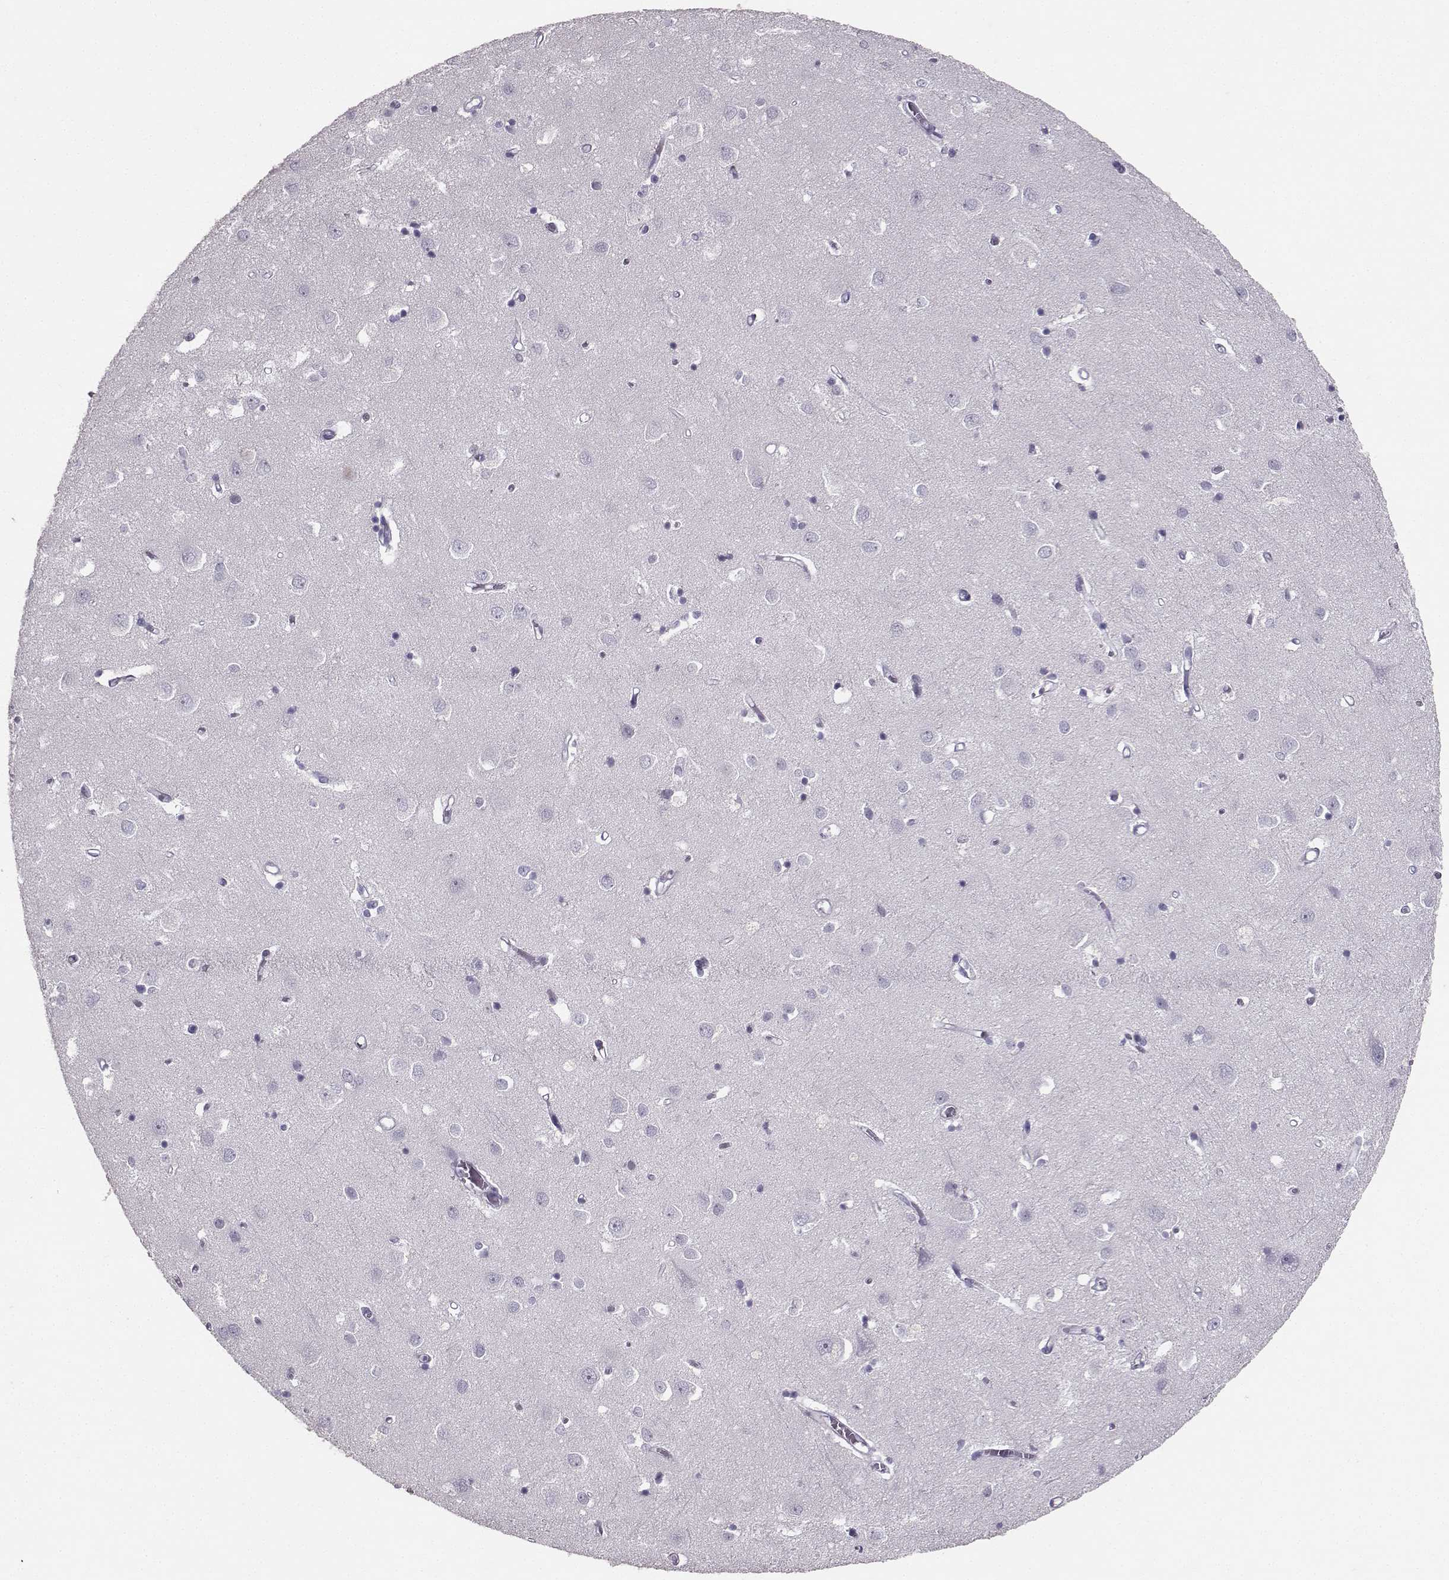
{"staining": {"intensity": "negative", "quantity": "none", "location": "none"}, "tissue": "cerebral cortex", "cell_type": "Endothelial cells", "image_type": "normal", "snomed": [{"axis": "morphology", "description": "Normal tissue, NOS"}, {"axis": "topography", "description": "Cerebral cortex"}], "caption": "High magnification brightfield microscopy of normal cerebral cortex stained with DAB (3,3'-diaminobenzidine) (brown) and counterstained with hematoxylin (blue): endothelial cells show no significant positivity. (IHC, brightfield microscopy, high magnification).", "gene": "PKP2", "patient": {"sex": "male", "age": 70}}